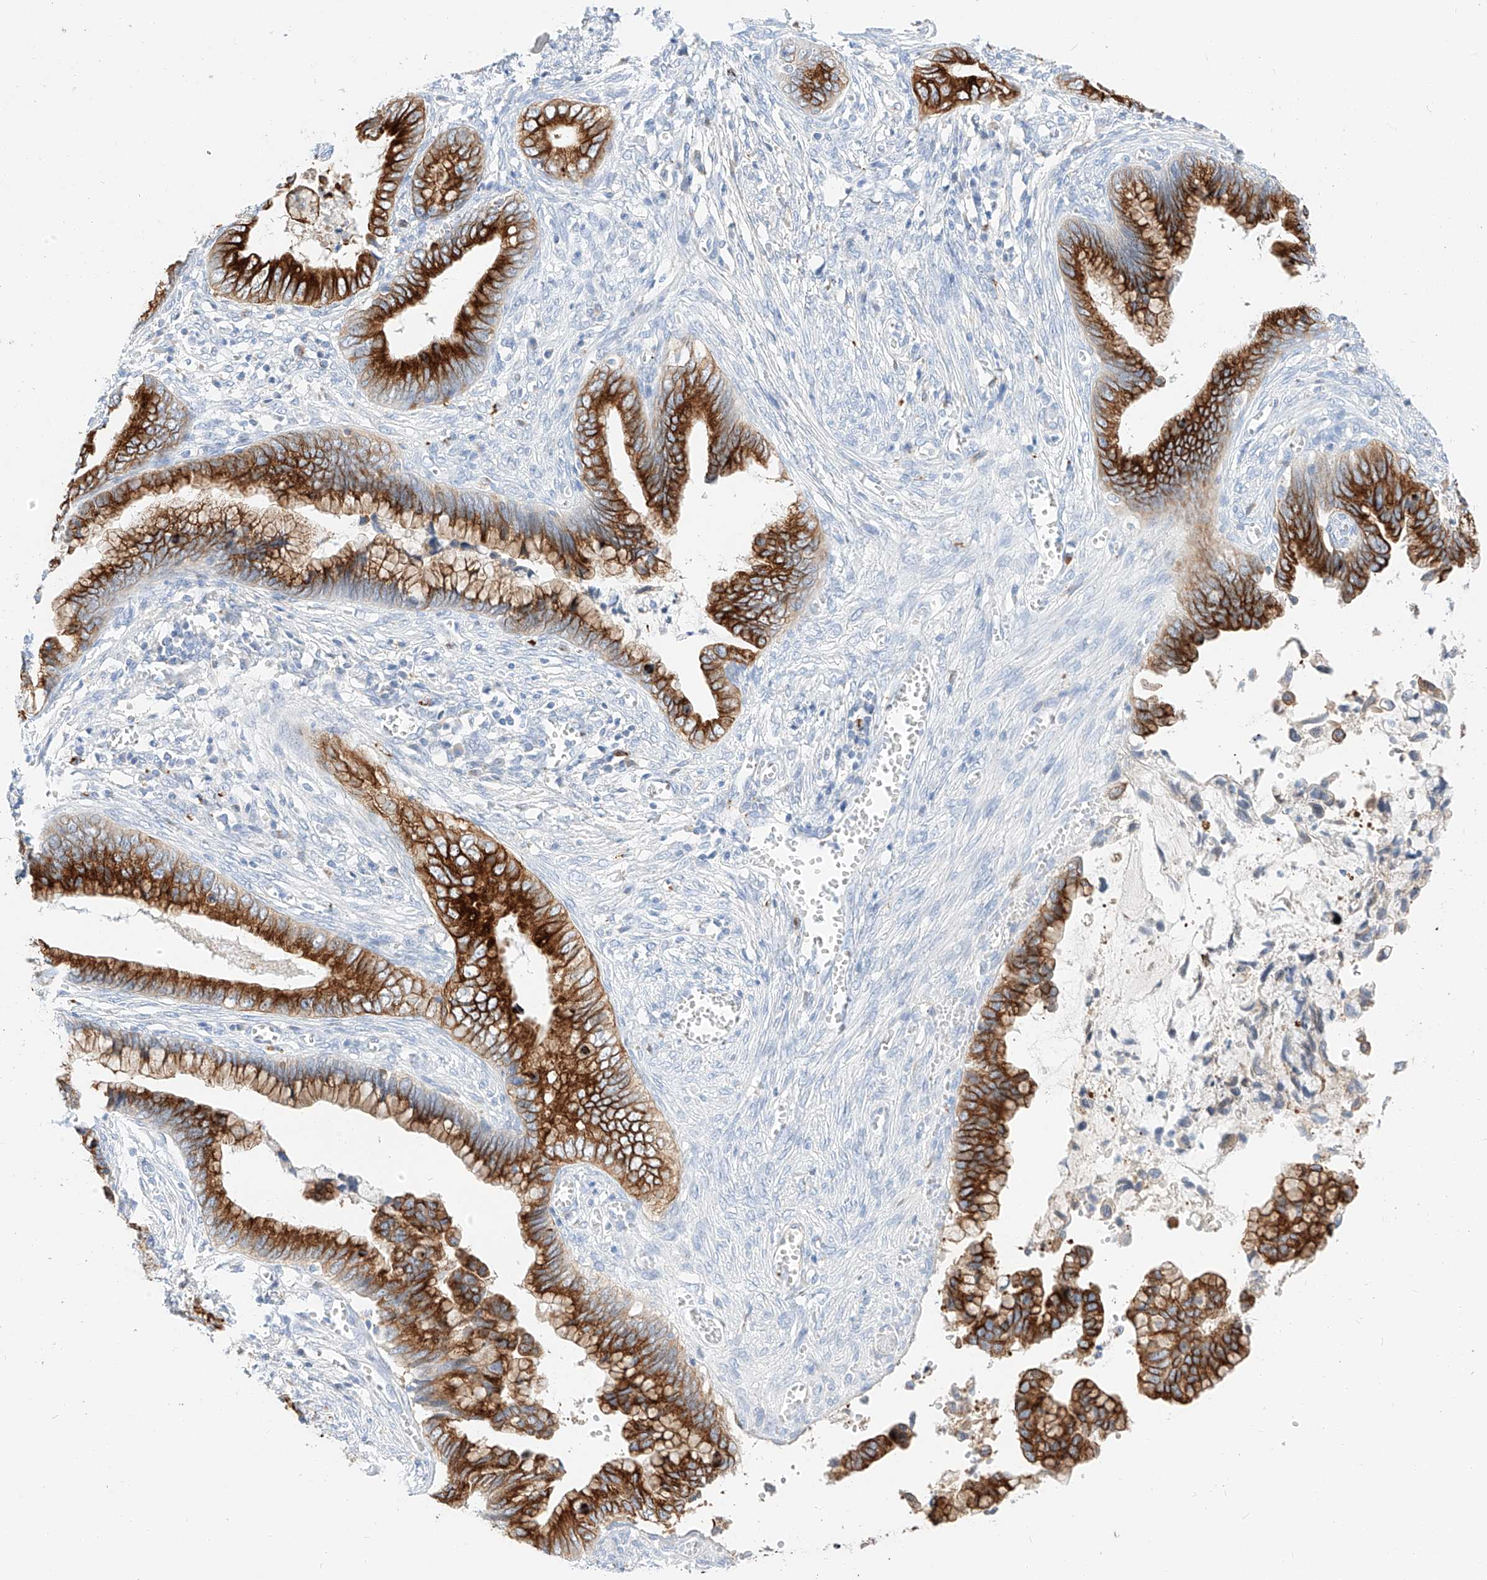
{"staining": {"intensity": "strong", "quantity": ">75%", "location": "cytoplasmic/membranous"}, "tissue": "cervical cancer", "cell_type": "Tumor cells", "image_type": "cancer", "snomed": [{"axis": "morphology", "description": "Adenocarcinoma, NOS"}, {"axis": "topography", "description": "Cervix"}], "caption": "Tumor cells demonstrate high levels of strong cytoplasmic/membranous positivity in about >75% of cells in cervical cancer.", "gene": "MAP7", "patient": {"sex": "female", "age": 44}}